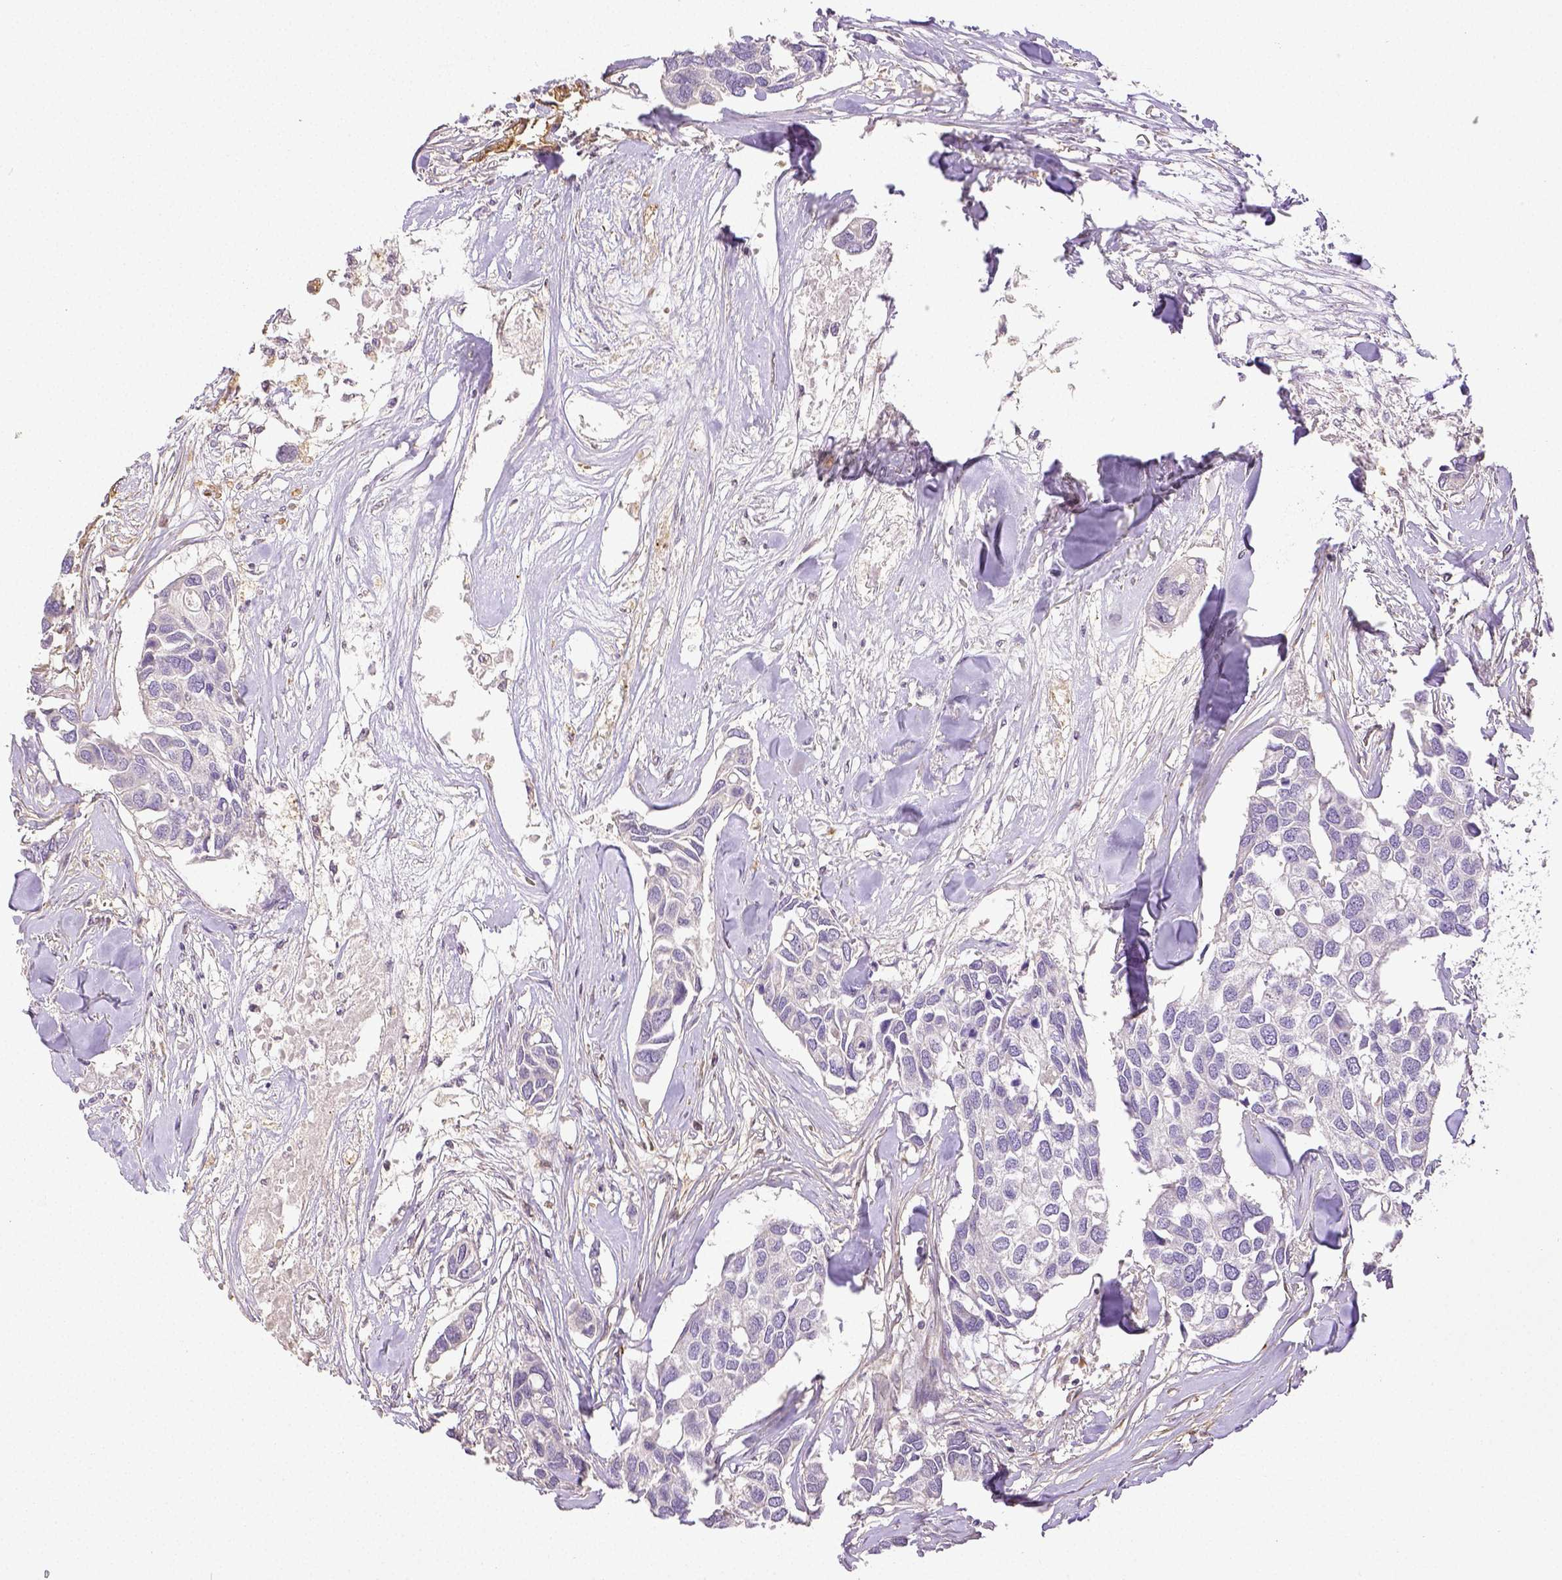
{"staining": {"intensity": "negative", "quantity": "none", "location": "none"}, "tissue": "breast cancer", "cell_type": "Tumor cells", "image_type": "cancer", "snomed": [{"axis": "morphology", "description": "Duct carcinoma"}, {"axis": "topography", "description": "Breast"}], "caption": "An immunohistochemistry (IHC) histopathology image of breast invasive ductal carcinoma is shown. There is no staining in tumor cells of breast invasive ductal carcinoma.", "gene": "THY1", "patient": {"sex": "female", "age": 83}}